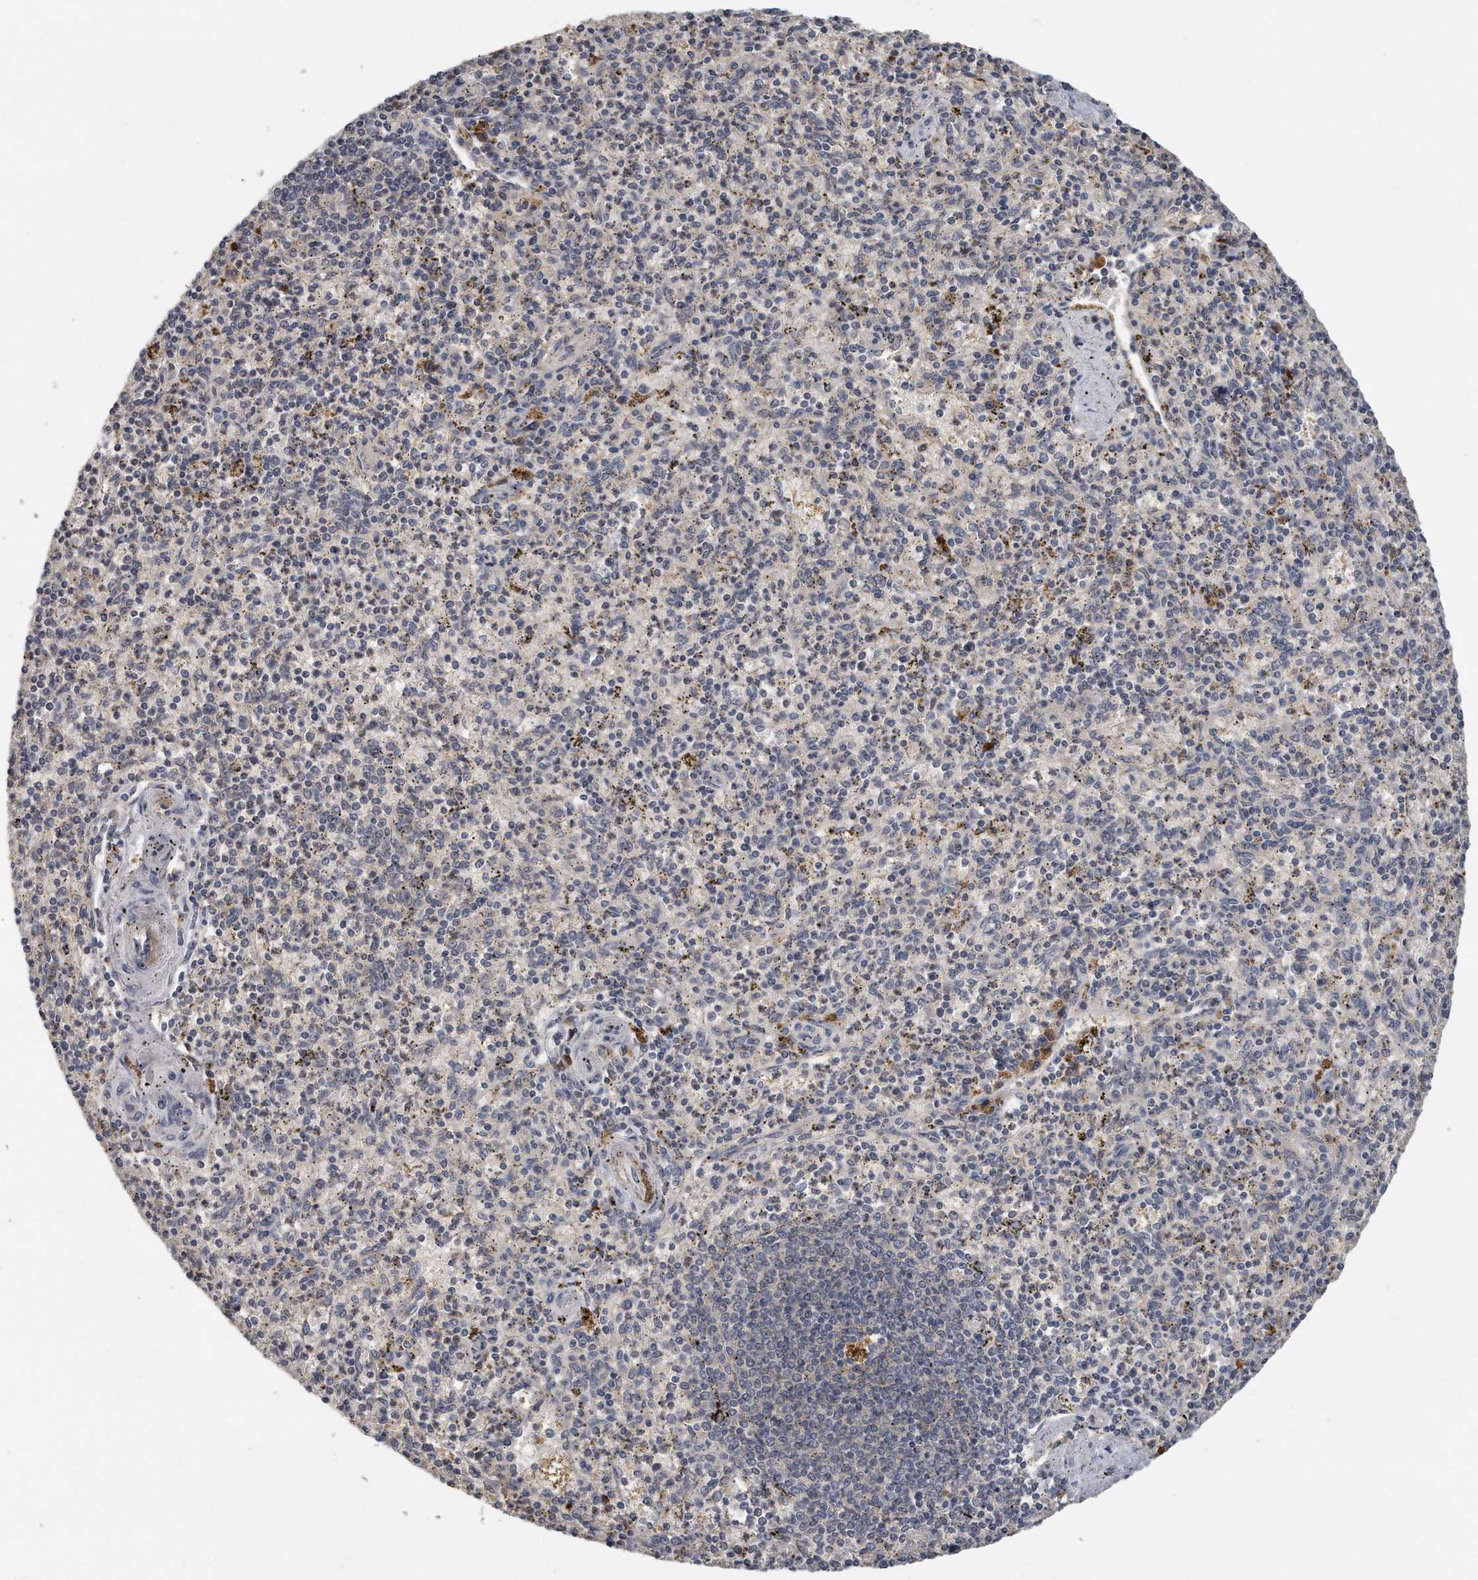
{"staining": {"intensity": "weak", "quantity": "<25%", "location": "cytoplasmic/membranous"}, "tissue": "spleen", "cell_type": "Cells in red pulp", "image_type": "normal", "snomed": [{"axis": "morphology", "description": "Normal tissue, NOS"}, {"axis": "topography", "description": "Spleen"}], "caption": "DAB (3,3'-diaminobenzidine) immunohistochemical staining of benign human spleen demonstrates no significant staining in cells in red pulp.", "gene": "TRAPPC14", "patient": {"sex": "male", "age": 72}}